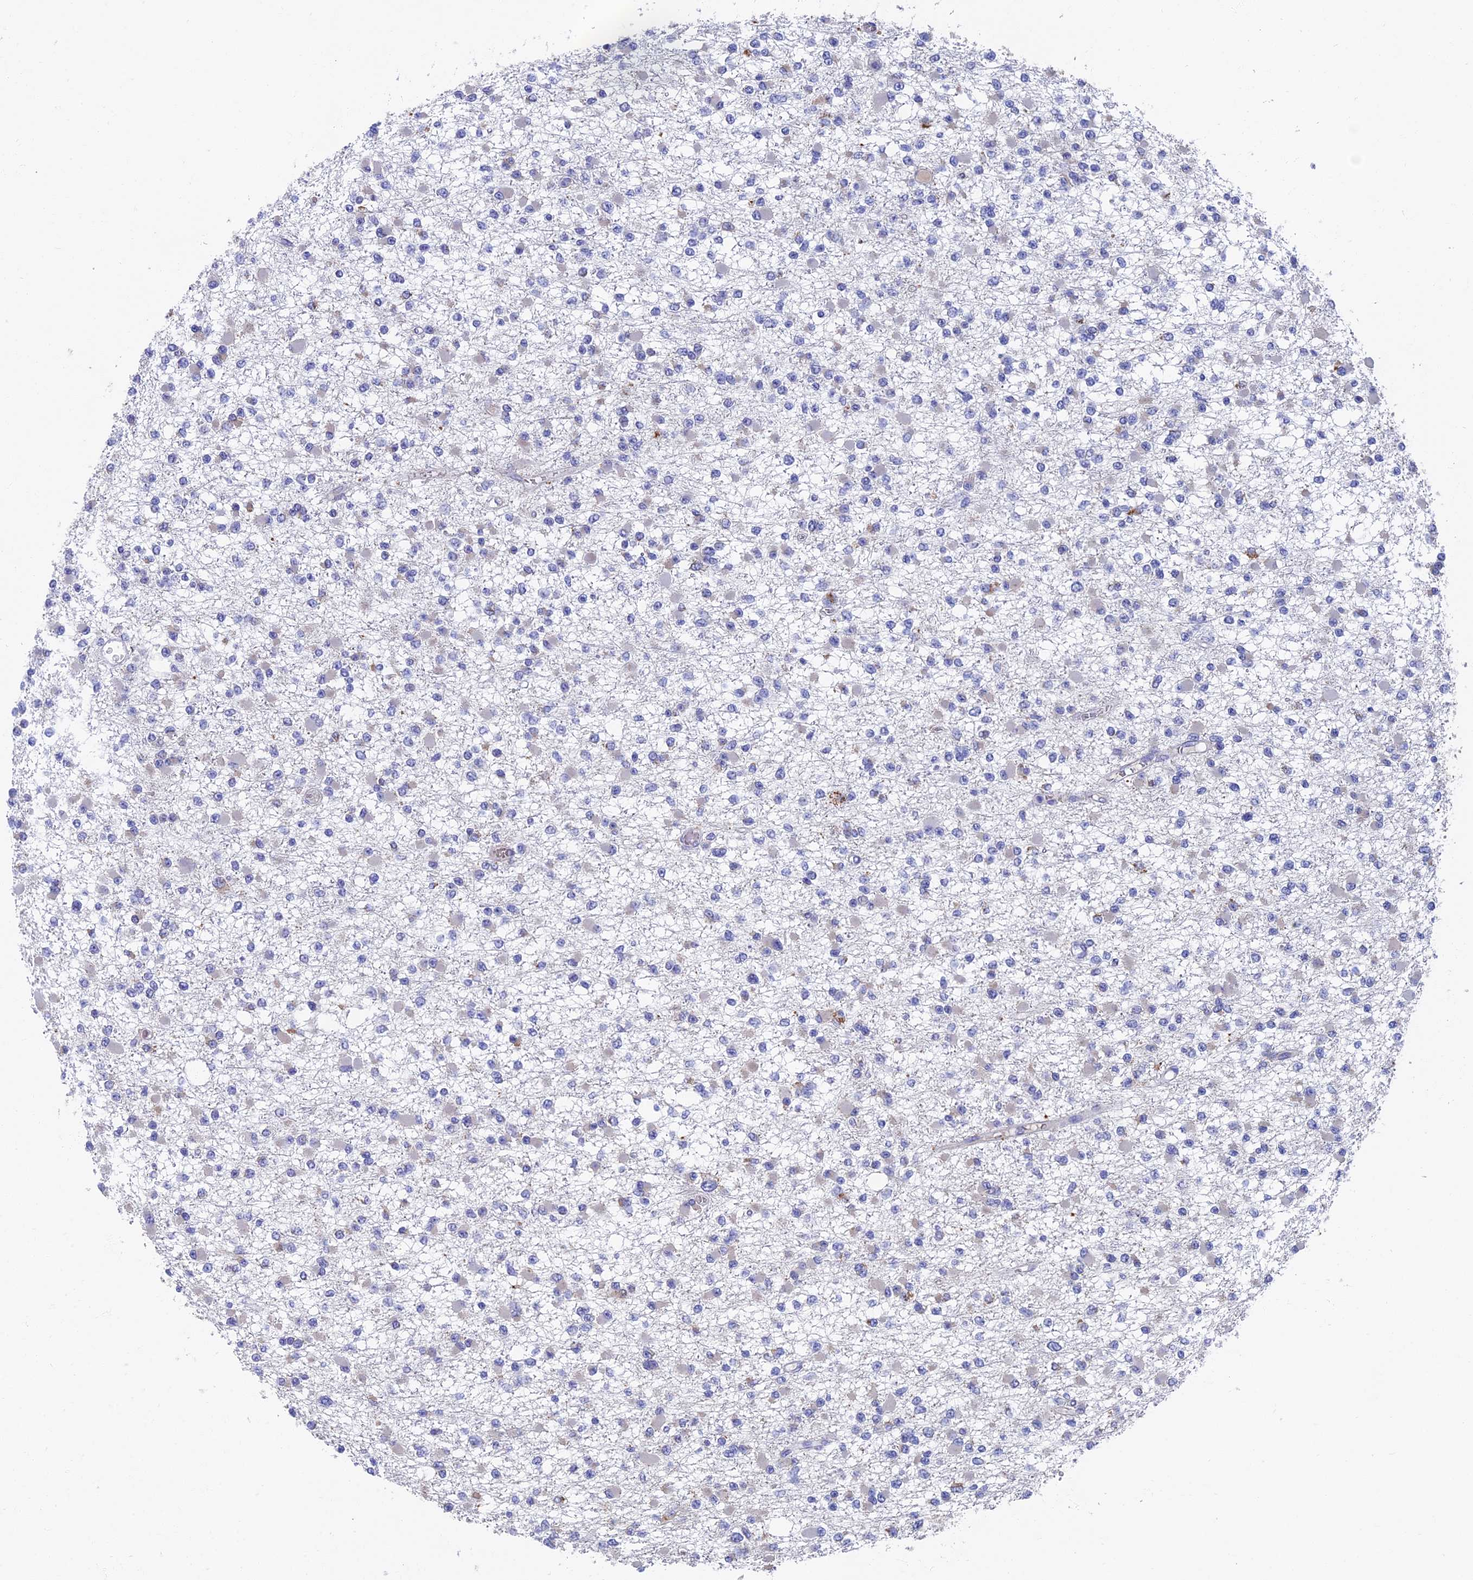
{"staining": {"intensity": "negative", "quantity": "none", "location": "none"}, "tissue": "glioma", "cell_type": "Tumor cells", "image_type": "cancer", "snomed": [{"axis": "morphology", "description": "Glioma, malignant, Low grade"}, {"axis": "topography", "description": "Brain"}], "caption": "The micrograph displays no staining of tumor cells in glioma. The staining is performed using DAB brown chromogen with nuclei counter-stained in using hematoxylin.", "gene": "OAT", "patient": {"sex": "female", "age": 22}}